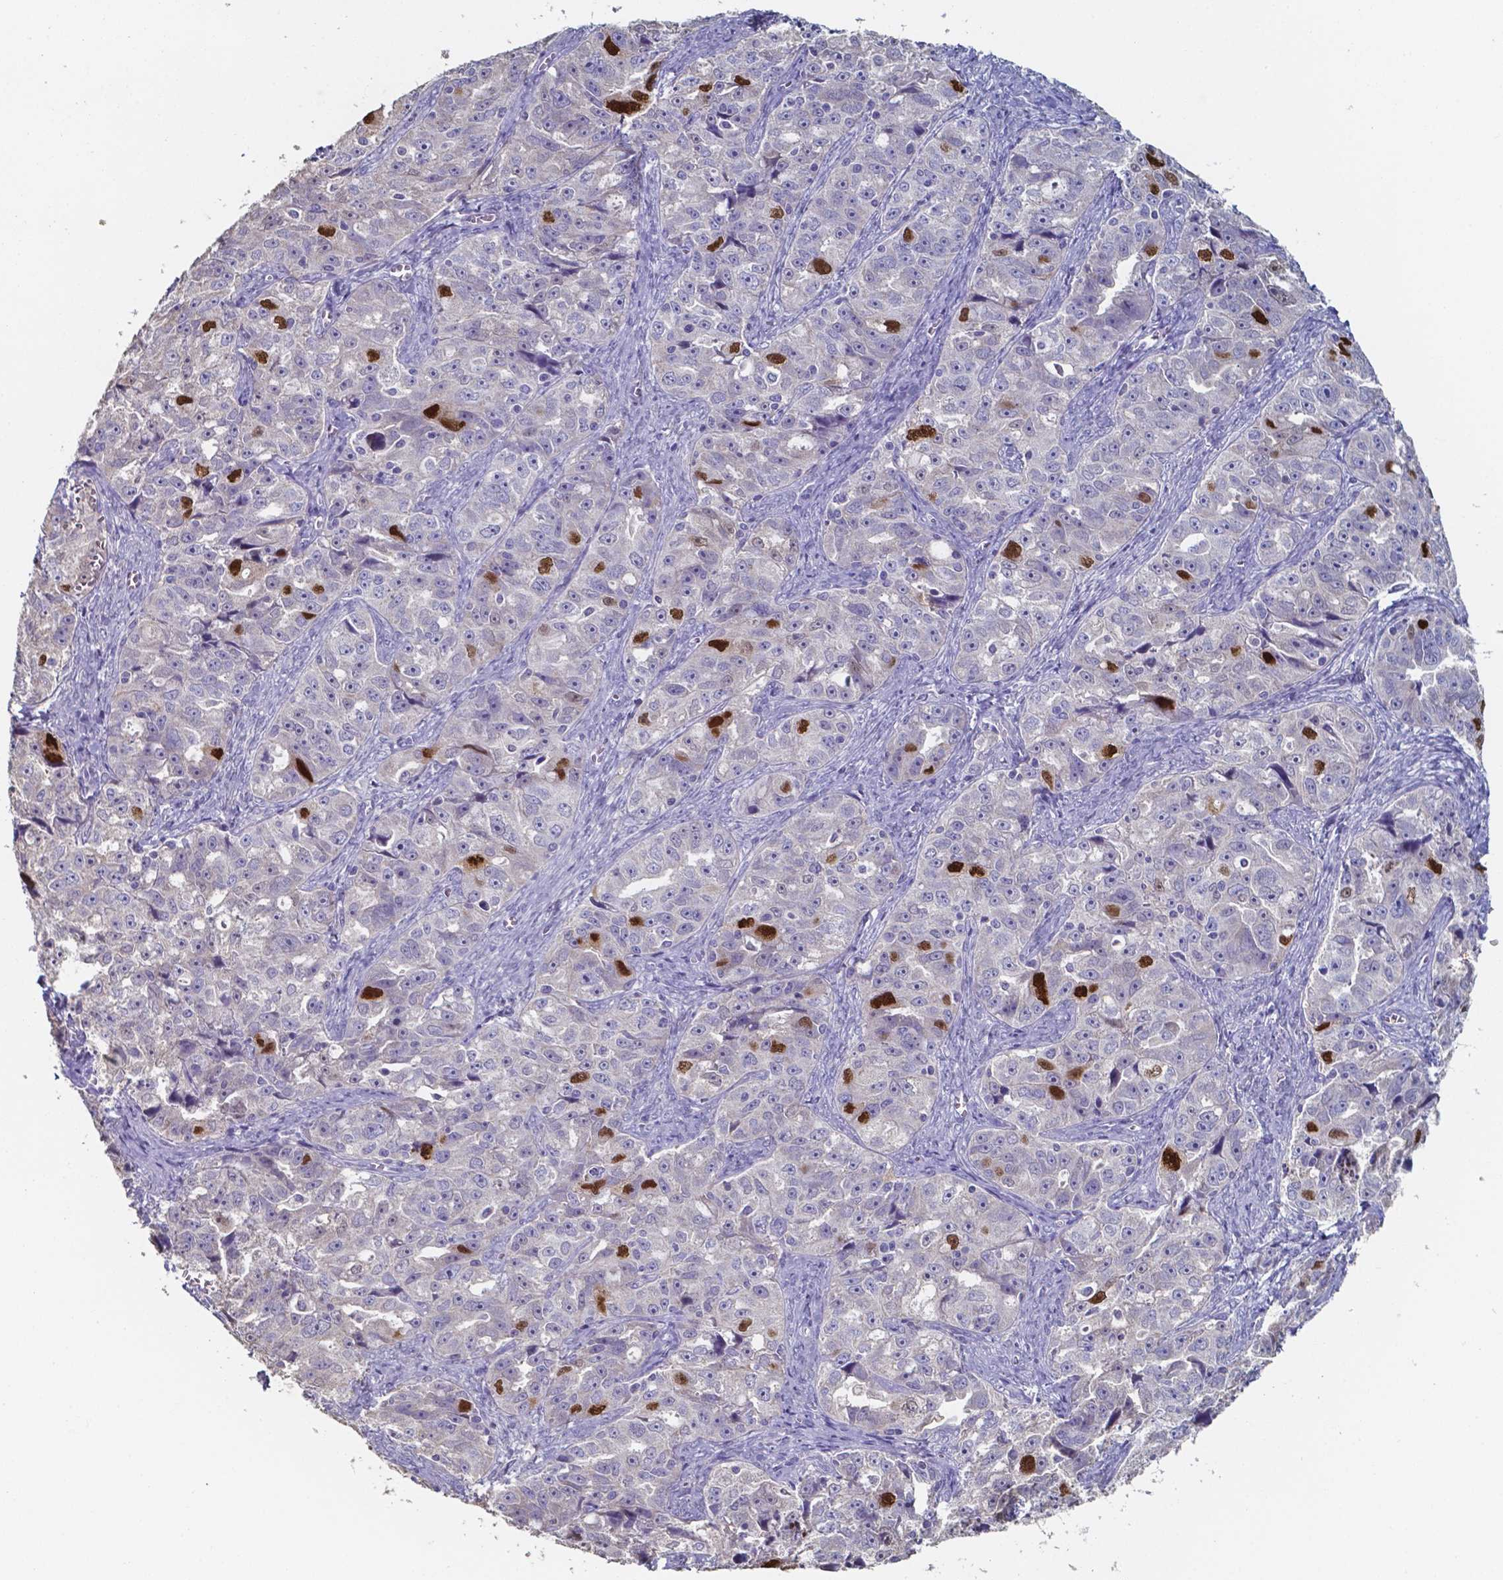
{"staining": {"intensity": "strong", "quantity": "<25%", "location": "nuclear"}, "tissue": "ovarian cancer", "cell_type": "Tumor cells", "image_type": "cancer", "snomed": [{"axis": "morphology", "description": "Cystadenocarcinoma, serous, NOS"}, {"axis": "topography", "description": "Ovary"}], "caption": "DAB immunohistochemical staining of ovarian cancer reveals strong nuclear protein positivity in approximately <25% of tumor cells.", "gene": "FOXJ1", "patient": {"sex": "female", "age": 51}}